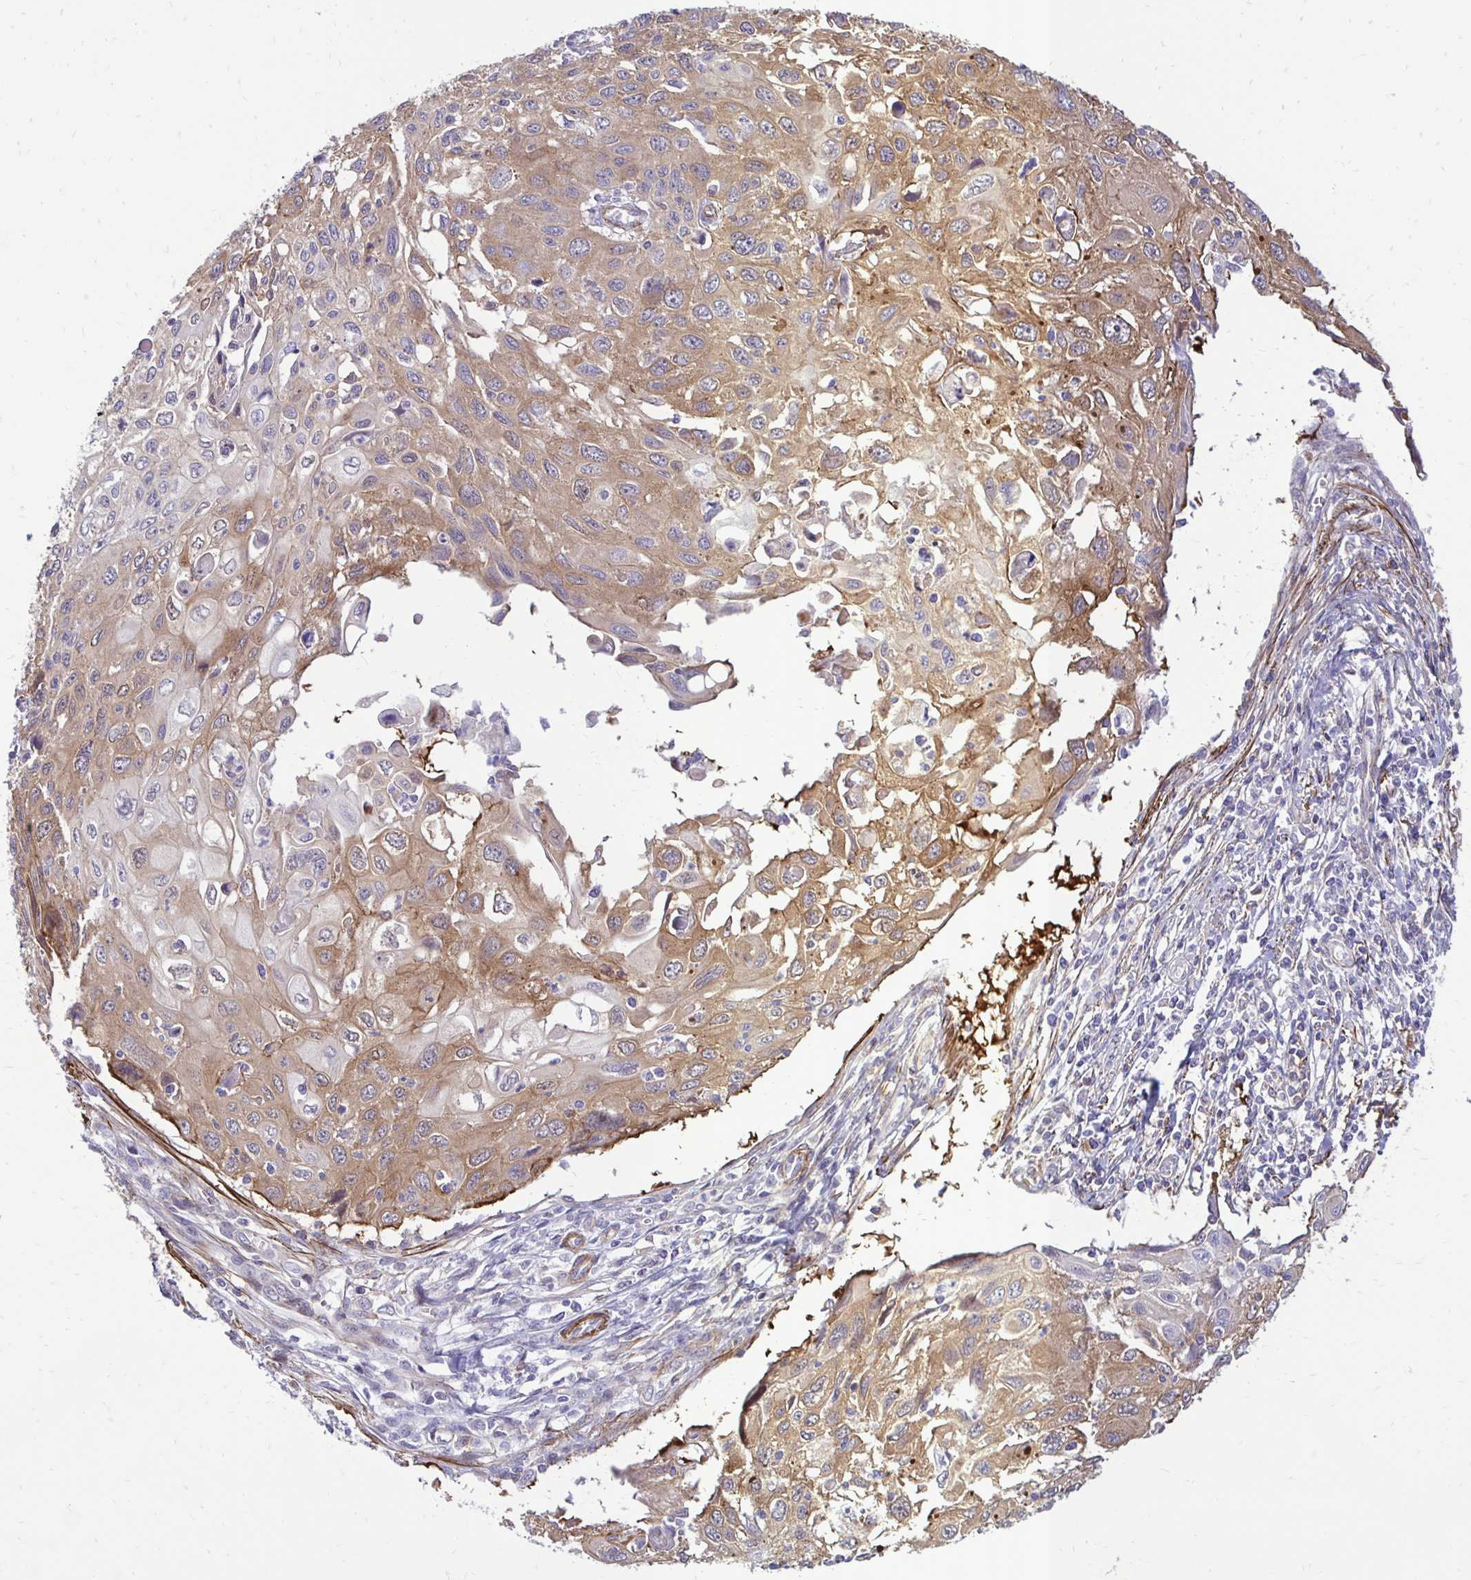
{"staining": {"intensity": "moderate", "quantity": "25%-75%", "location": "cytoplasmic/membranous"}, "tissue": "cervical cancer", "cell_type": "Tumor cells", "image_type": "cancer", "snomed": [{"axis": "morphology", "description": "Squamous cell carcinoma, NOS"}, {"axis": "topography", "description": "Cervix"}], "caption": "An immunohistochemistry (IHC) micrograph of neoplastic tissue is shown. Protein staining in brown labels moderate cytoplasmic/membranous positivity in squamous cell carcinoma (cervical) within tumor cells.", "gene": "CTPS1", "patient": {"sex": "female", "age": 70}}